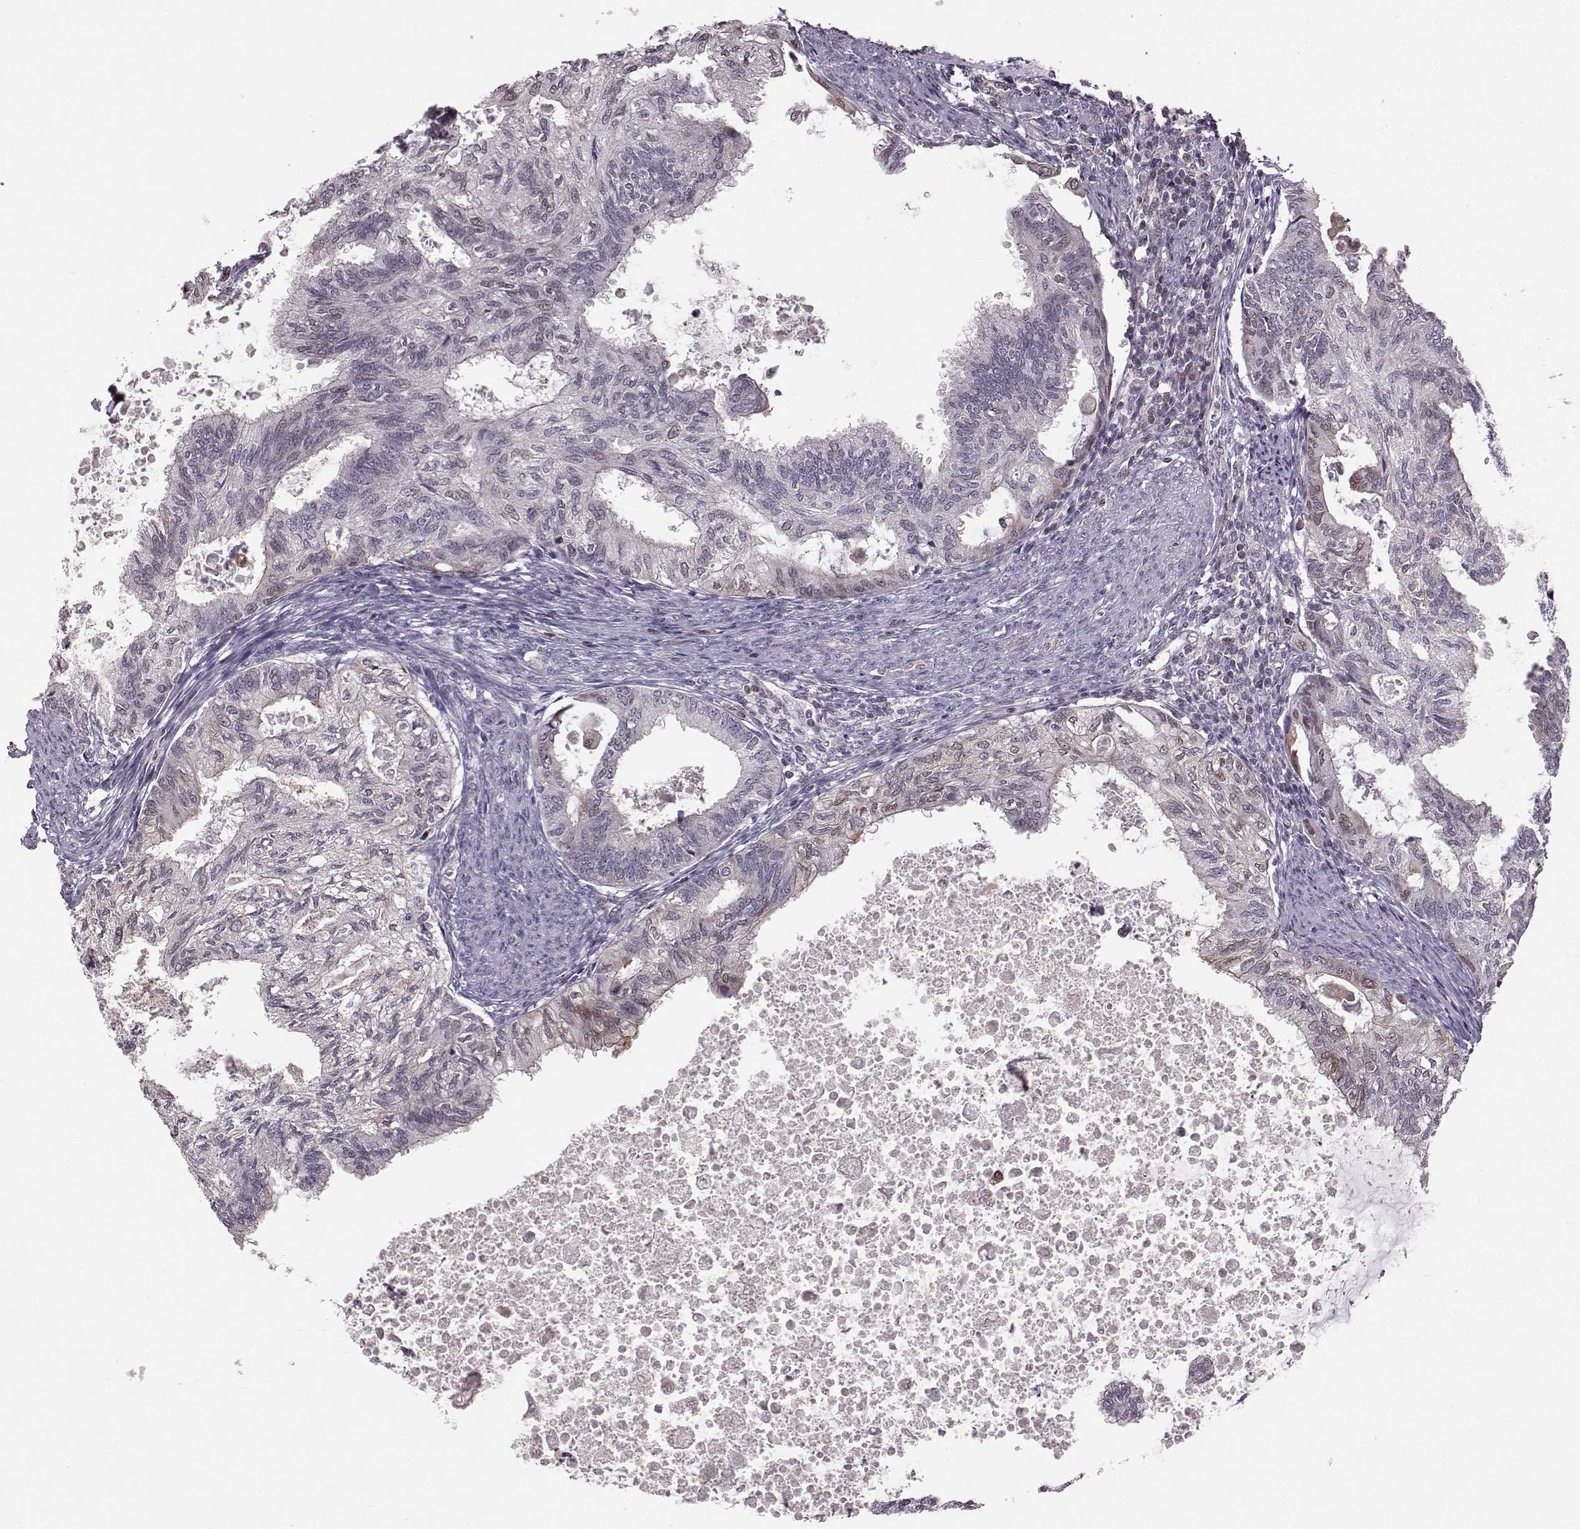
{"staining": {"intensity": "weak", "quantity": "<25%", "location": "nuclear"}, "tissue": "endometrial cancer", "cell_type": "Tumor cells", "image_type": "cancer", "snomed": [{"axis": "morphology", "description": "Adenocarcinoma, NOS"}, {"axis": "topography", "description": "Endometrium"}], "caption": "The immunohistochemistry (IHC) micrograph has no significant staining in tumor cells of endometrial cancer tissue. (Immunohistochemistry, brightfield microscopy, high magnification).", "gene": "KLF6", "patient": {"sex": "female", "age": 86}}